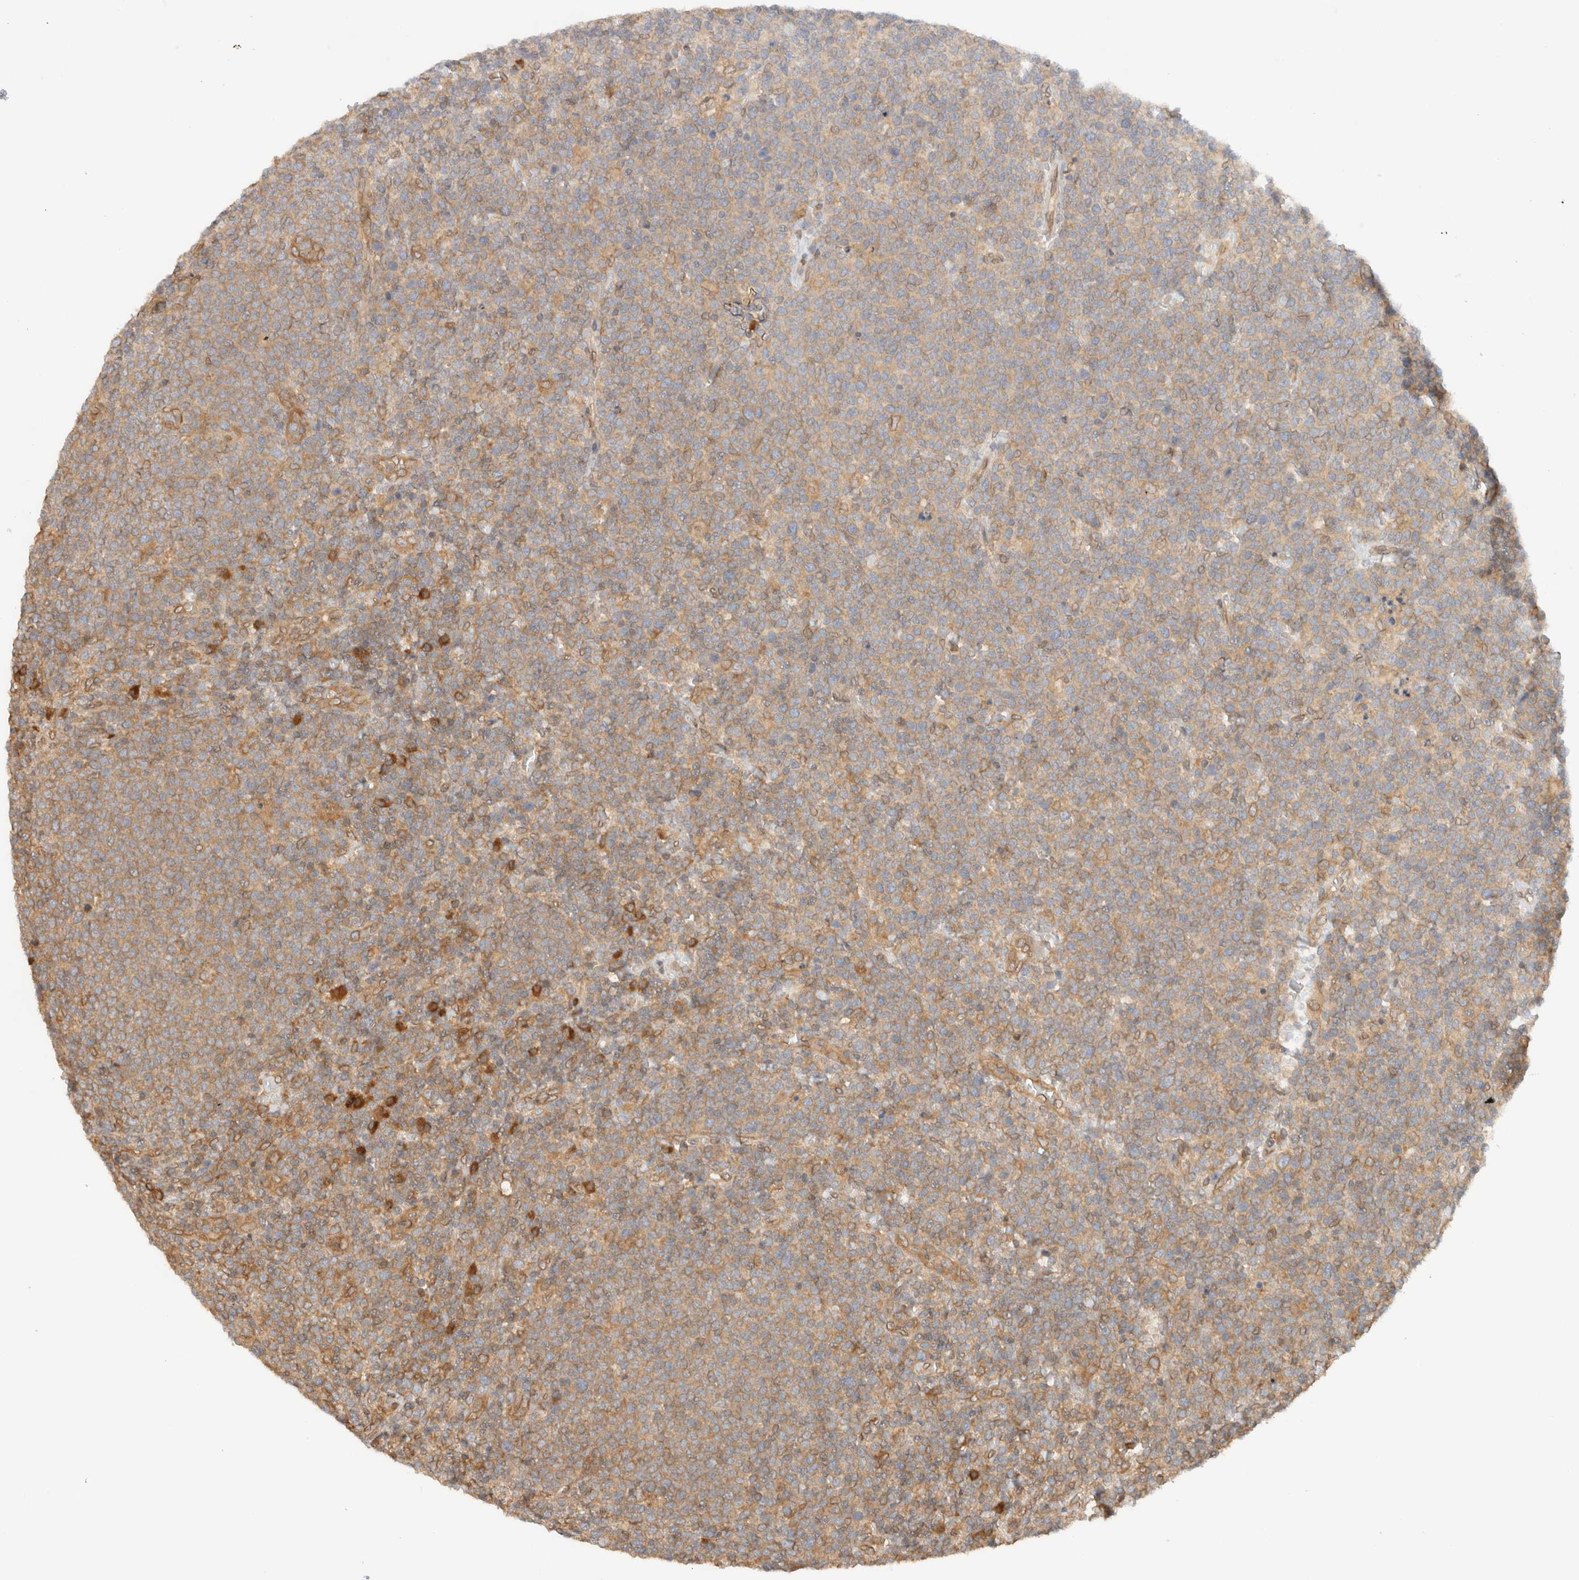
{"staining": {"intensity": "weak", "quantity": "25%-75%", "location": "cytoplasmic/membranous"}, "tissue": "lymphoma", "cell_type": "Tumor cells", "image_type": "cancer", "snomed": [{"axis": "morphology", "description": "Malignant lymphoma, non-Hodgkin's type, High grade"}, {"axis": "topography", "description": "Lymph node"}], "caption": "A brown stain highlights weak cytoplasmic/membranous positivity of a protein in human malignant lymphoma, non-Hodgkin's type (high-grade) tumor cells.", "gene": "ARFGEF2", "patient": {"sex": "male", "age": 61}}